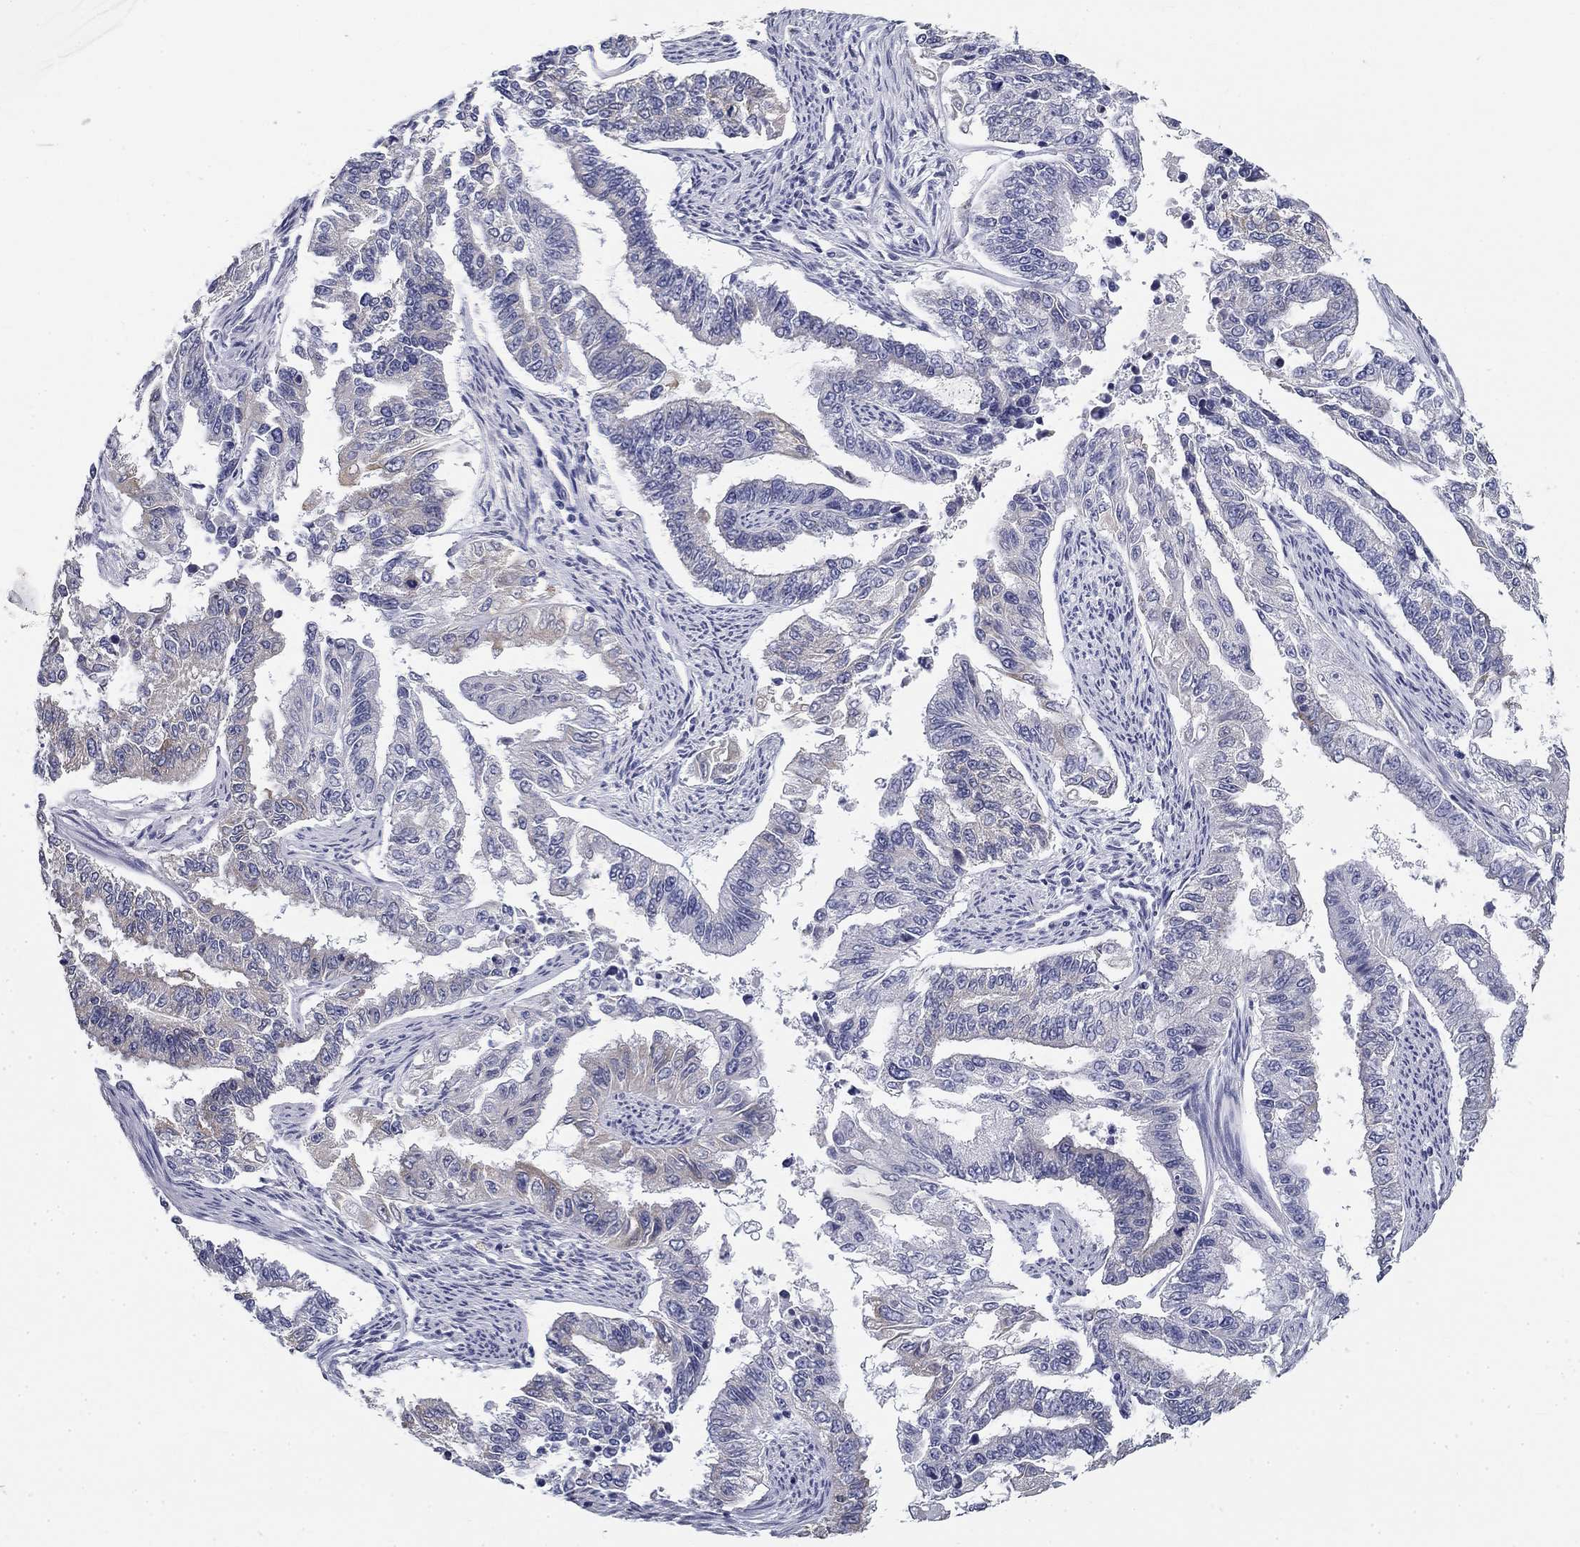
{"staining": {"intensity": "negative", "quantity": "none", "location": "none"}, "tissue": "endometrial cancer", "cell_type": "Tumor cells", "image_type": "cancer", "snomed": [{"axis": "morphology", "description": "Adenocarcinoma, NOS"}, {"axis": "topography", "description": "Uterus"}], "caption": "Endometrial adenocarcinoma stained for a protein using immunohistochemistry shows no staining tumor cells.", "gene": "GALNTL5", "patient": {"sex": "female", "age": 59}}